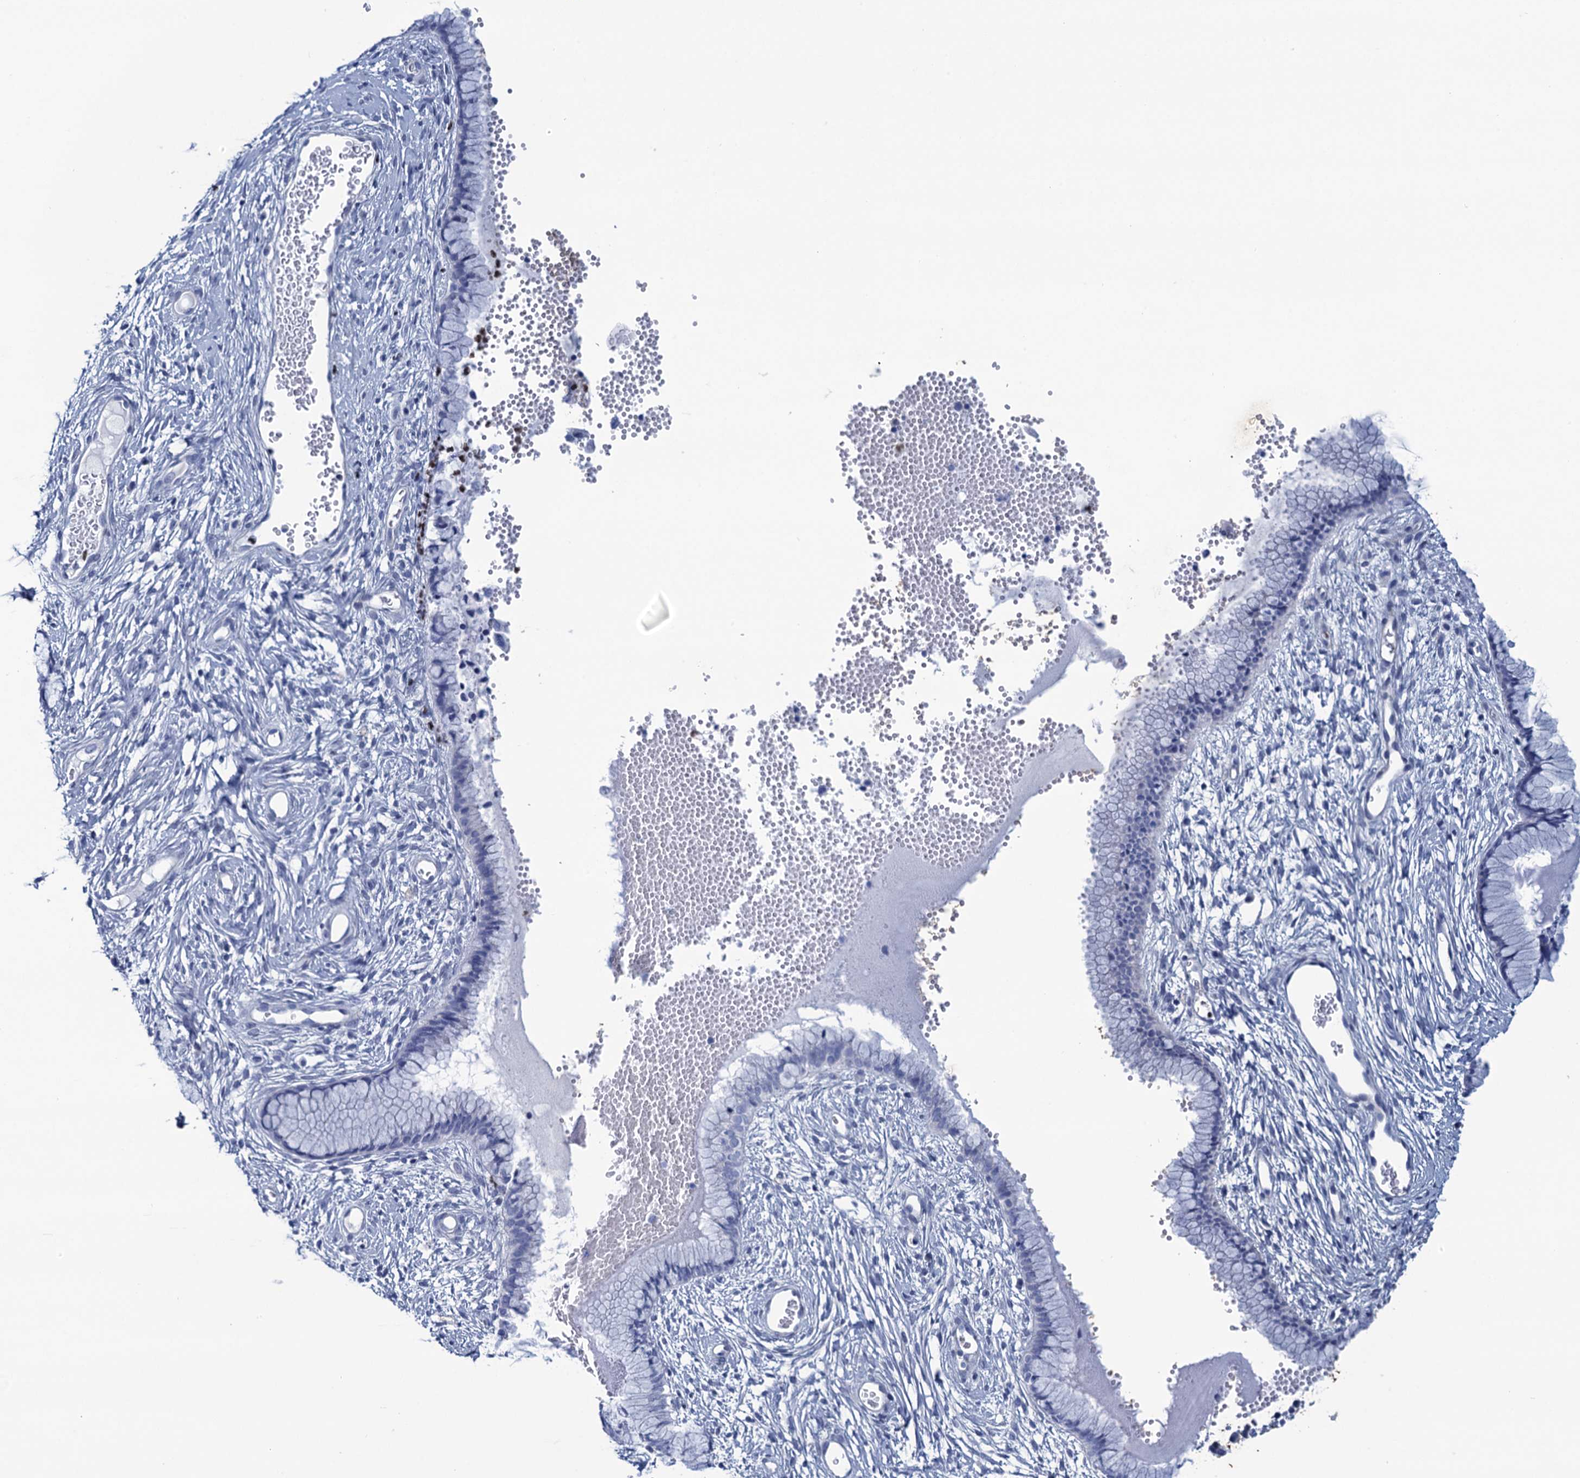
{"staining": {"intensity": "negative", "quantity": "none", "location": "none"}, "tissue": "cervix", "cell_type": "Glandular cells", "image_type": "normal", "snomed": [{"axis": "morphology", "description": "Normal tissue, NOS"}, {"axis": "topography", "description": "Cervix"}], "caption": "There is no significant staining in glandular cells of cervix. (Brightfield microscopy of DAB IHC at high magnification).", "gene": "RHCG", "patient": {"sex": "female", "age": 42}}